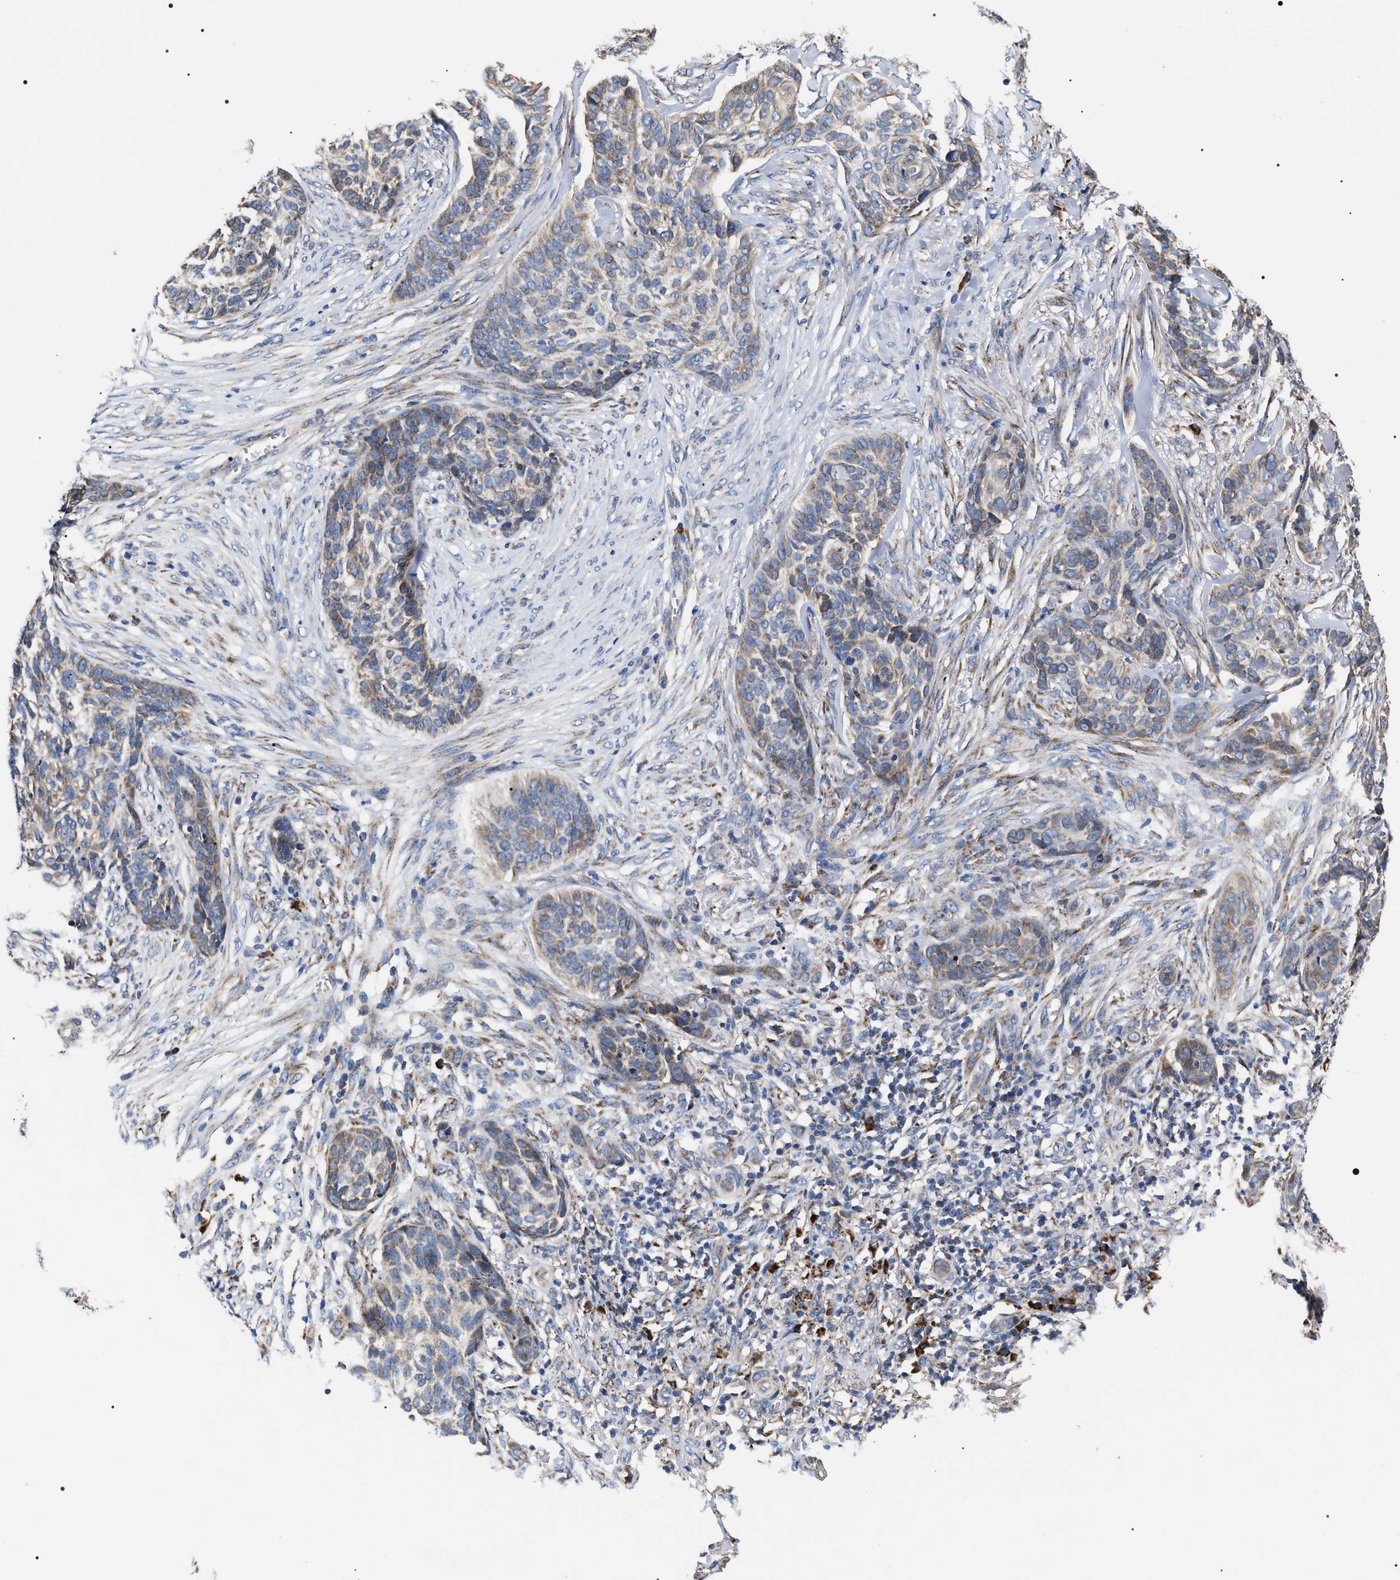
{"staining": {"intensity": "moderate", "quantity": ">75%", "location": "cytoplasmic/membranous"}, "tissue": "skin cancer", "cell_type": "Tumor cells", "image_type": "cancer", "snomed": [{"axis": "morphology", "description": "Basal cell carcinoma"}, {"axis": "topography", "description": "Skin"}], "caption": "Immunohistochemical staining of skin basal cell carcinoma shows moderate cytoplasmic/membranous protein staining in about >75% of tumor cells.", "gene": "MACC1", "patient": {"sex": "male", "age": 85}}